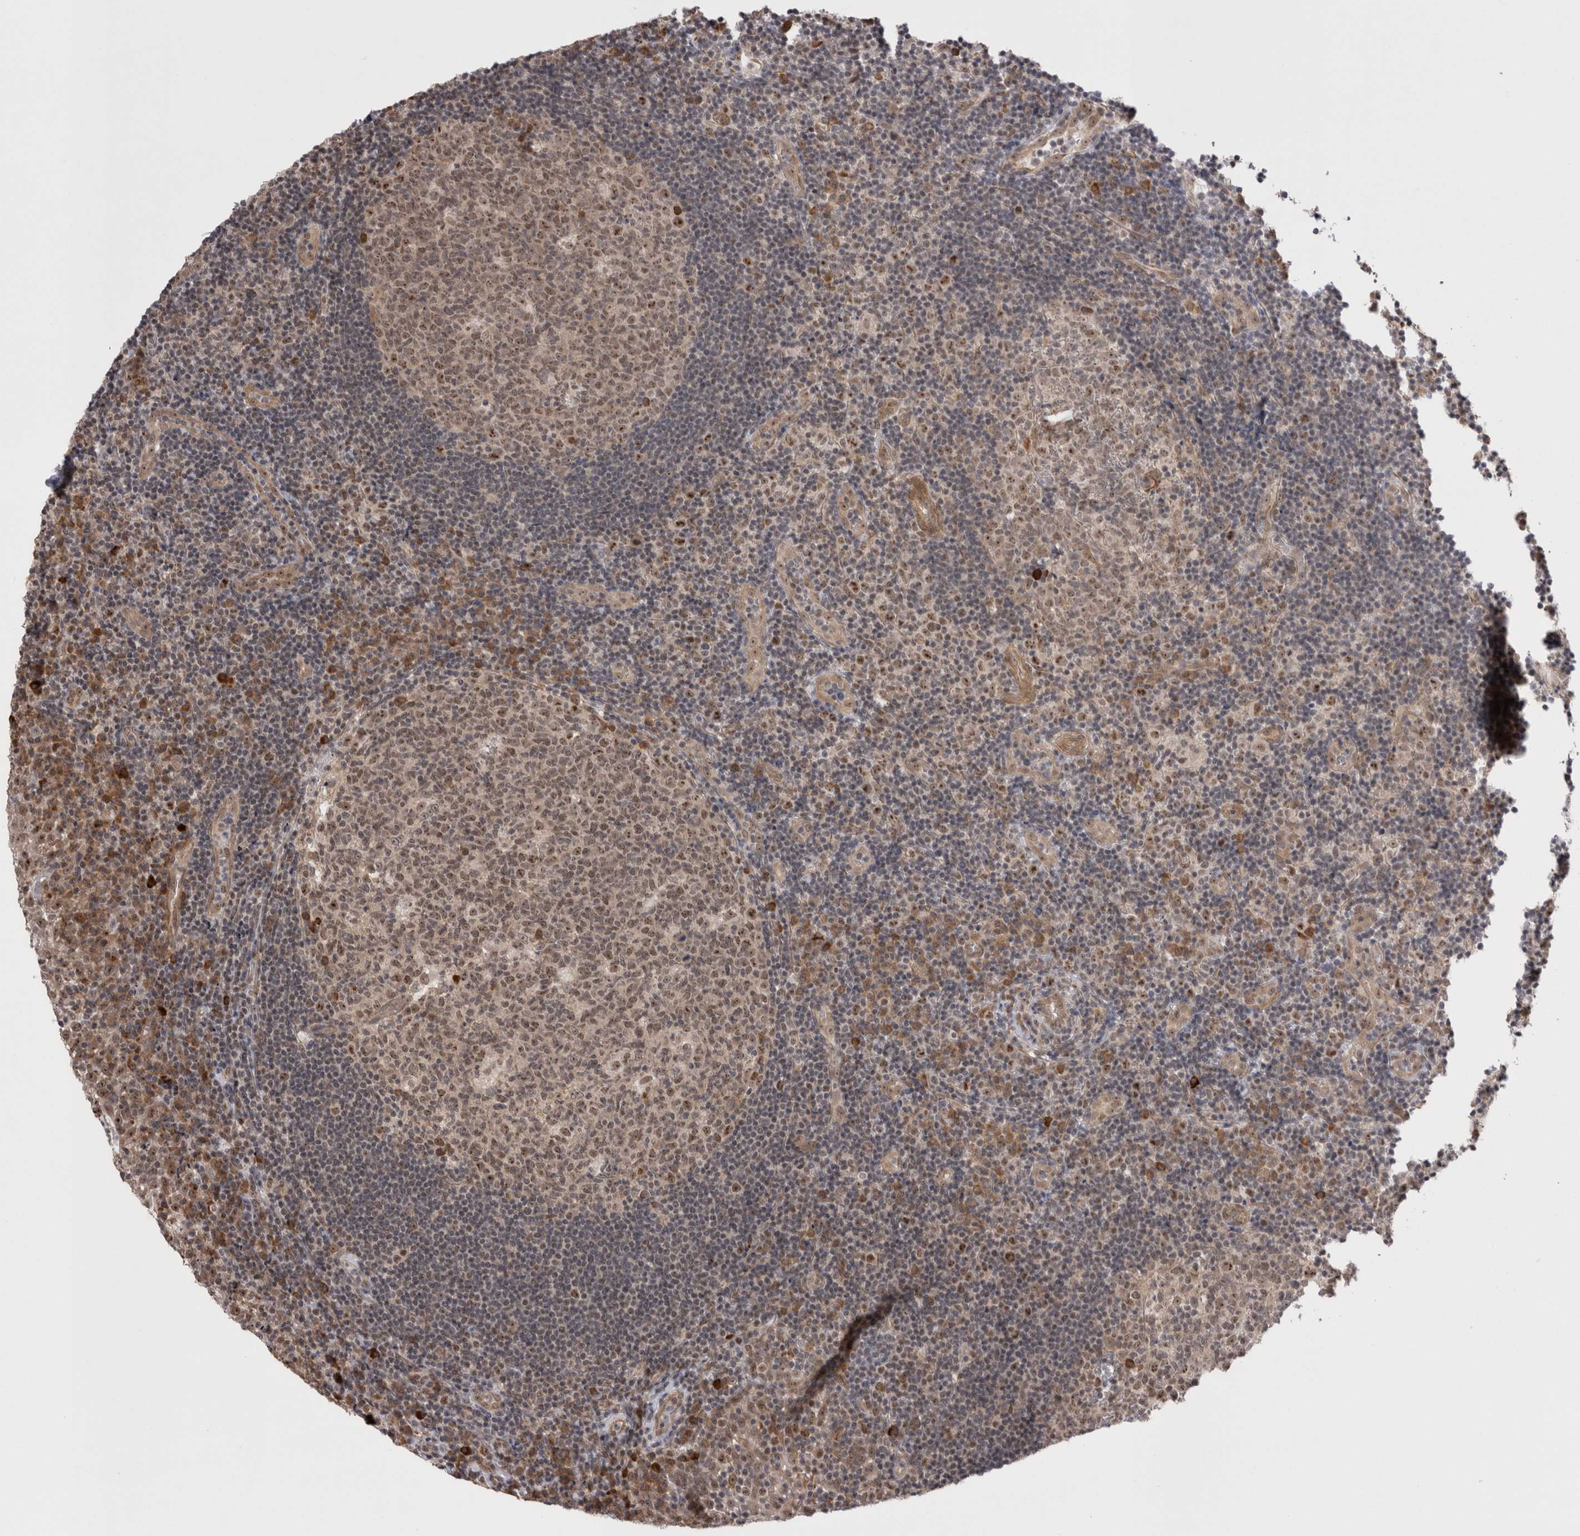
{"staining": {"intensity": "moderate", "quantity": ">75%", "location": "nuclear"}, "tissue": "tonsil", "cell_type": "Germinal center cells", "image_type": "normal", "snomed": [{"axis": "morphology", "description": "Normal tissue, NOS"}, {"axis": "topography", "description": "Tonsil"}], "caption": "Immunohistochemistry of unremarkable human tonsil displays medium levels of moderate nuclear positivity in approximately >75% of germinal center cells.", "gene": "EXOSC4", "patient": {"sex": "female", "age": 40}}